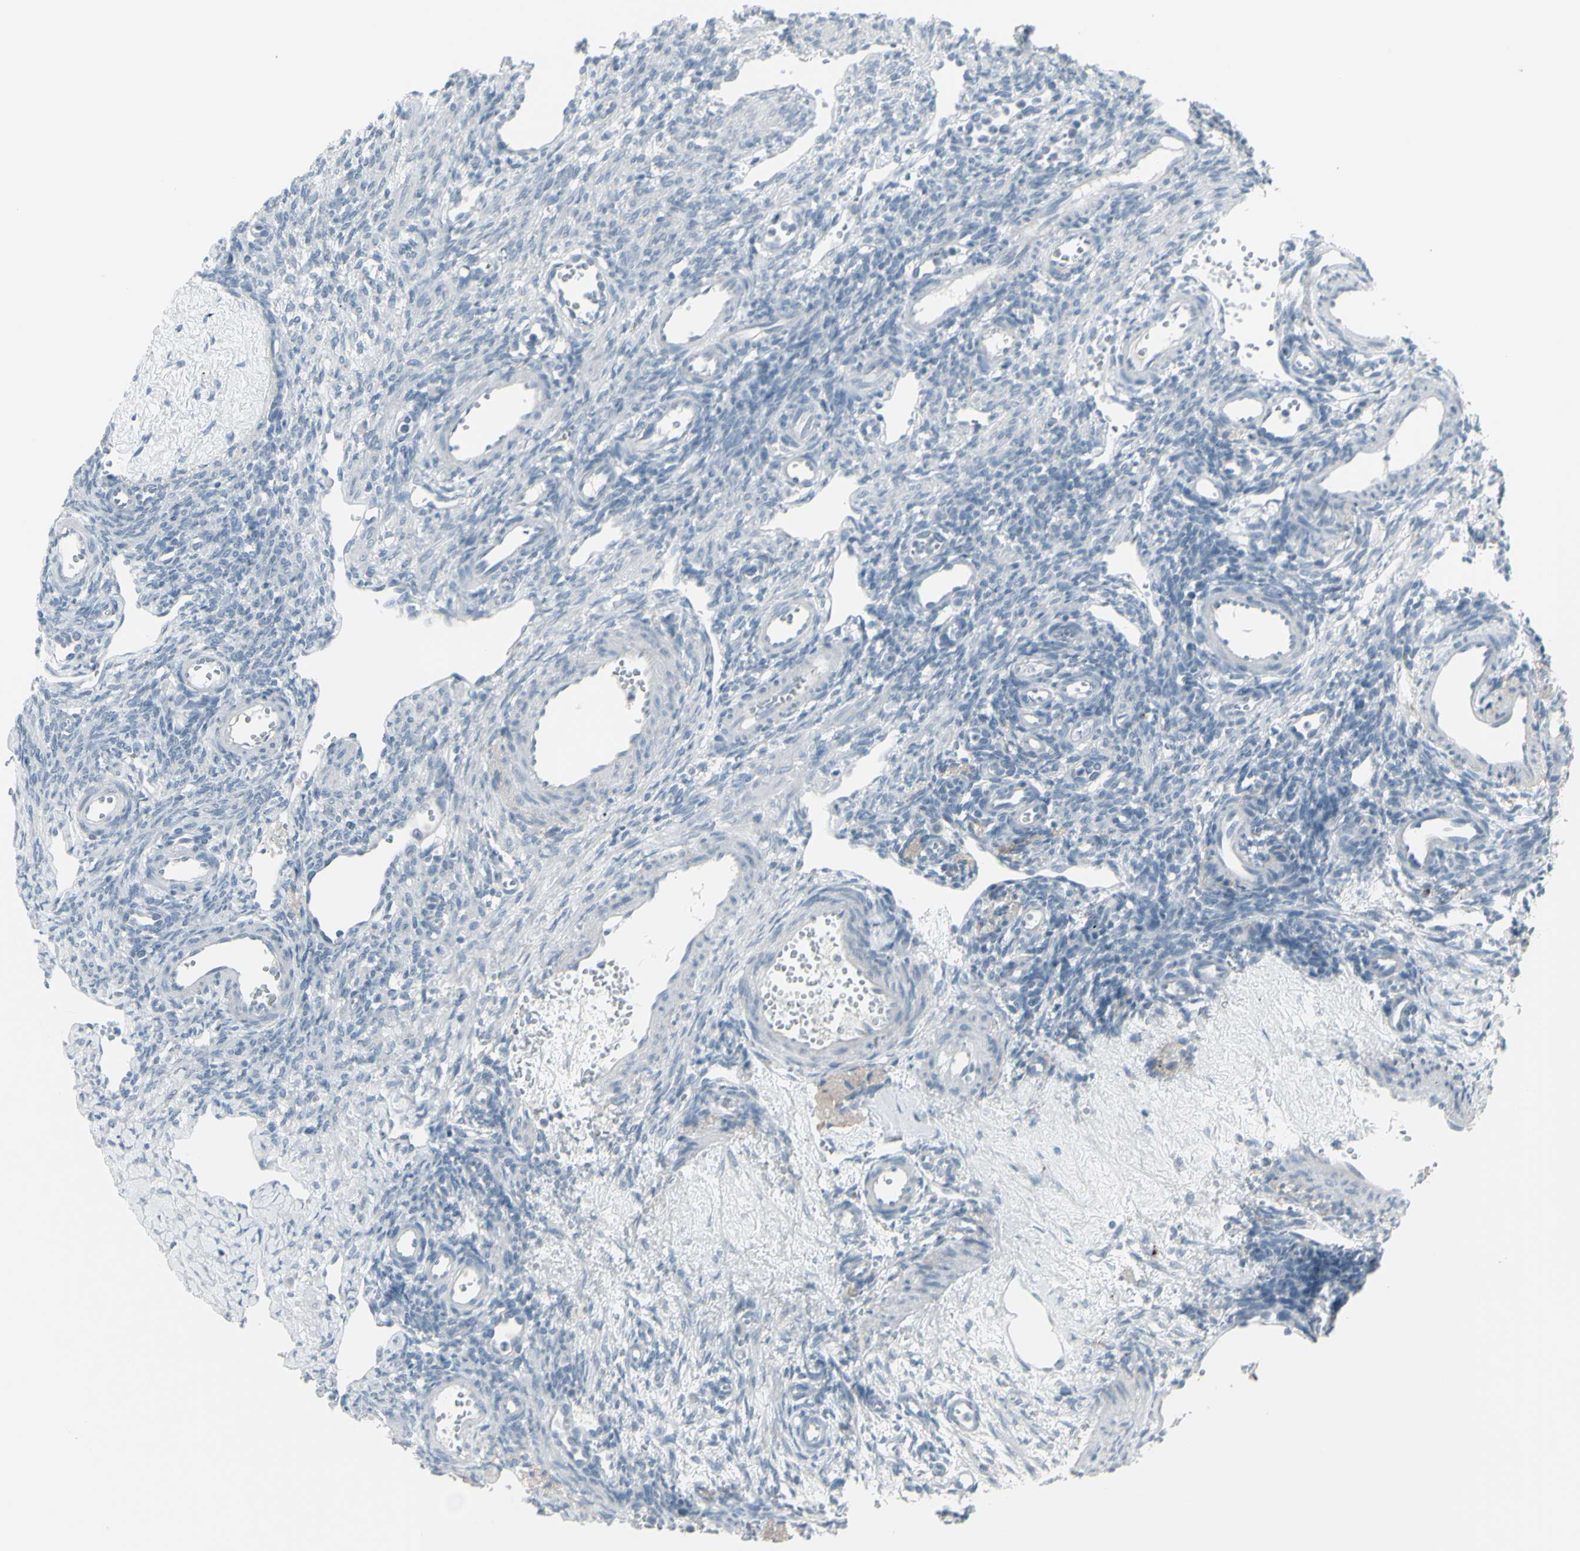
{"staining": {"intensity": "negative", "quantity": "none", "location": "none"}, "tissue": "ovary", "cell_type": "Ovarian stroma cells", "image_type": "normal", "snomed": [{"axis": "morphology", "description": "Normal tissue, NOS"}, {"axis": "topography", "description": "Ovary"}], "caption": "Immunohistochemistry (IHC) micrograph of unremarkable ovary stained for a protein (brown), which reveals no positivity in ovarian stroma cells. Nuclei are stained in blue.", "gene": "RAB3A", "patient": {"sex": "female", "age": 33}}